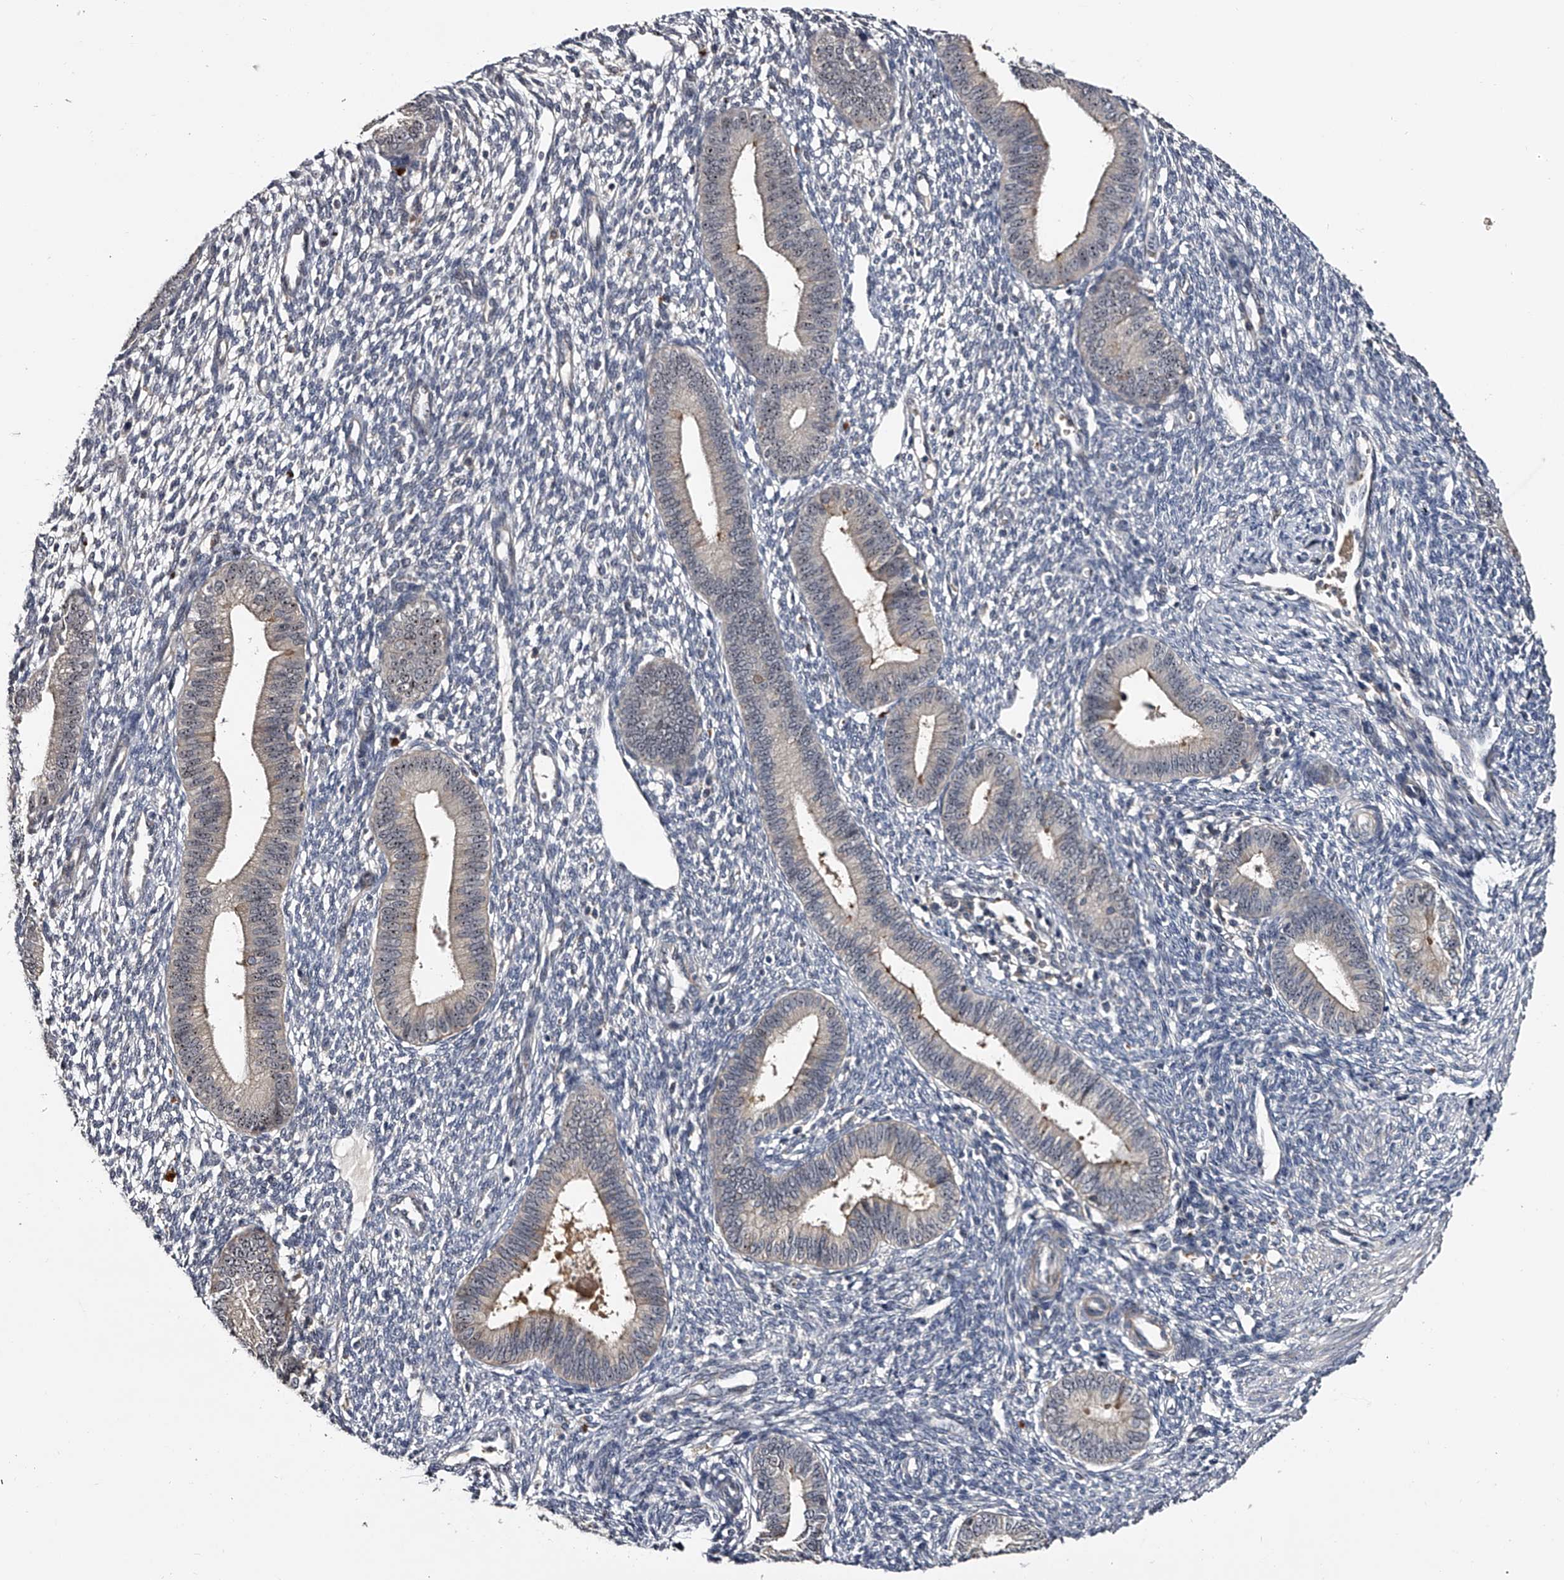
{"staining": {"intensity": "negative", "quantity": "none", "location": "none"}, "tissue": "endometrium", "cell_type": "Cells in endometrial stroma", "image_type": "normal", "snomed": [{"axis": "morphology", "description": "Normal tissue, NOS"}, {"axis": "topography", "description": "Endometrium"}], "caption": "This is an immunohistochemistry image of unremarkable endometrium. There is no positivity in cells in endometrial stroma.", "gene": "MDN1", "patient": {"sex": "female", "age": 46}}